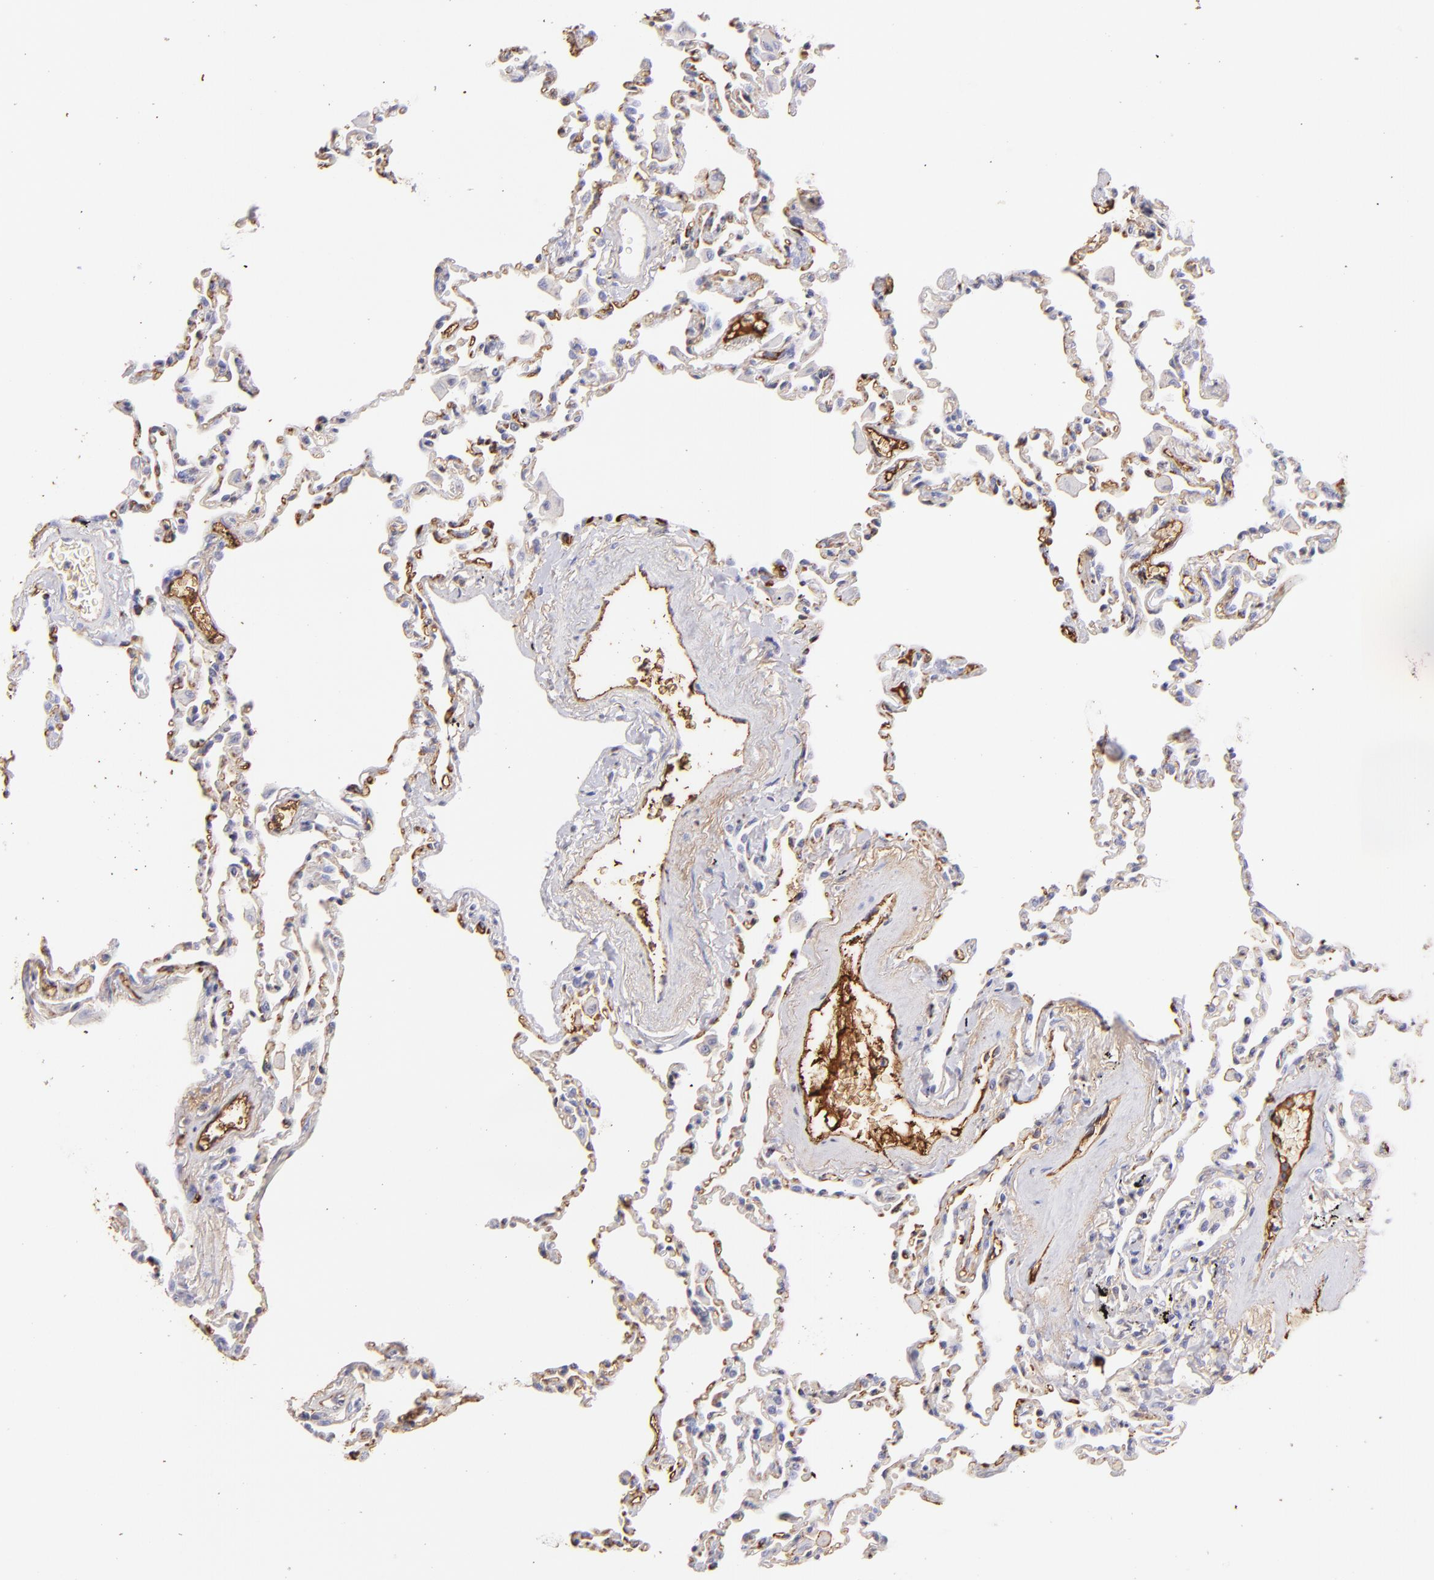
{"staining": {"intensity": "negative", "quantity": "none", "location": "none"}, "tissue": "lung", "cell_type": "Alveolar cells", "image_type": "normal", "snomed": [{"axis": "morphology", "description": "Normal tissue, NOS"}, {"axis": "topography", "description": "Lung"}], "caption": "Protein analysis of benign lung shows no significant positivity in alveolar cells. (Brightfield microscopy of DAB IHC at high magnification).", "gene": "FGB", "patient": {"sex": "male", "age": 59}}